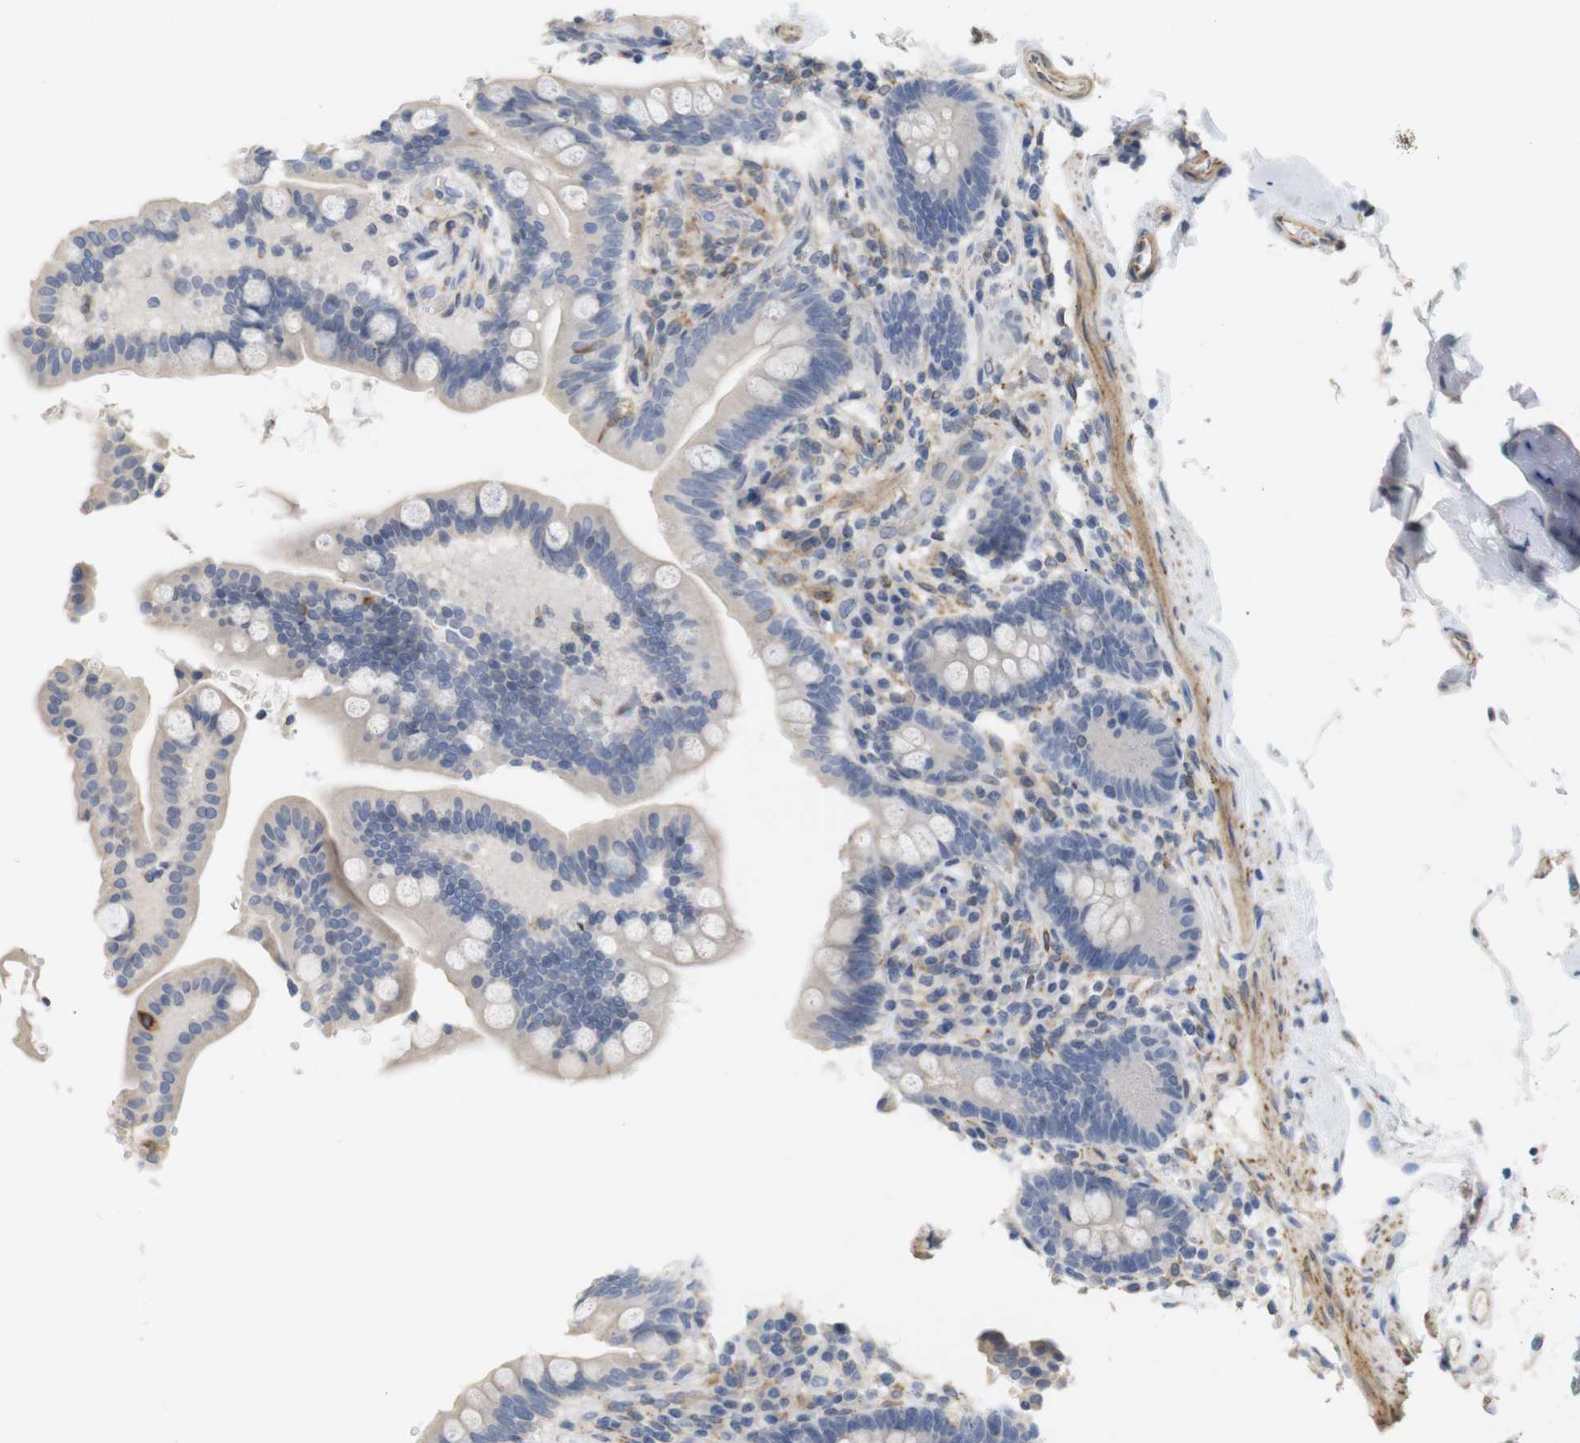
{"staining": {"intensity": "weak", "quantity": ">75%", "location": "cytoplasmic/membranous"}, "tissue": "colon", "cell_type": "Endothelial cells", "image_type": "normal", "snomed": [{"axis": "morphology", "description": "Normal tissue, NOS"}, {"axis": "topography", "description": "Colon"}], "caption": "This is a micrograph of immunohistochemistry (IHC) staining of normal colon, which shows weak positivity in the cytoplasmic/membranous of endothelial cells.", "gene": "ITPR1", "patient": {"sex": "male", "age": 73}}